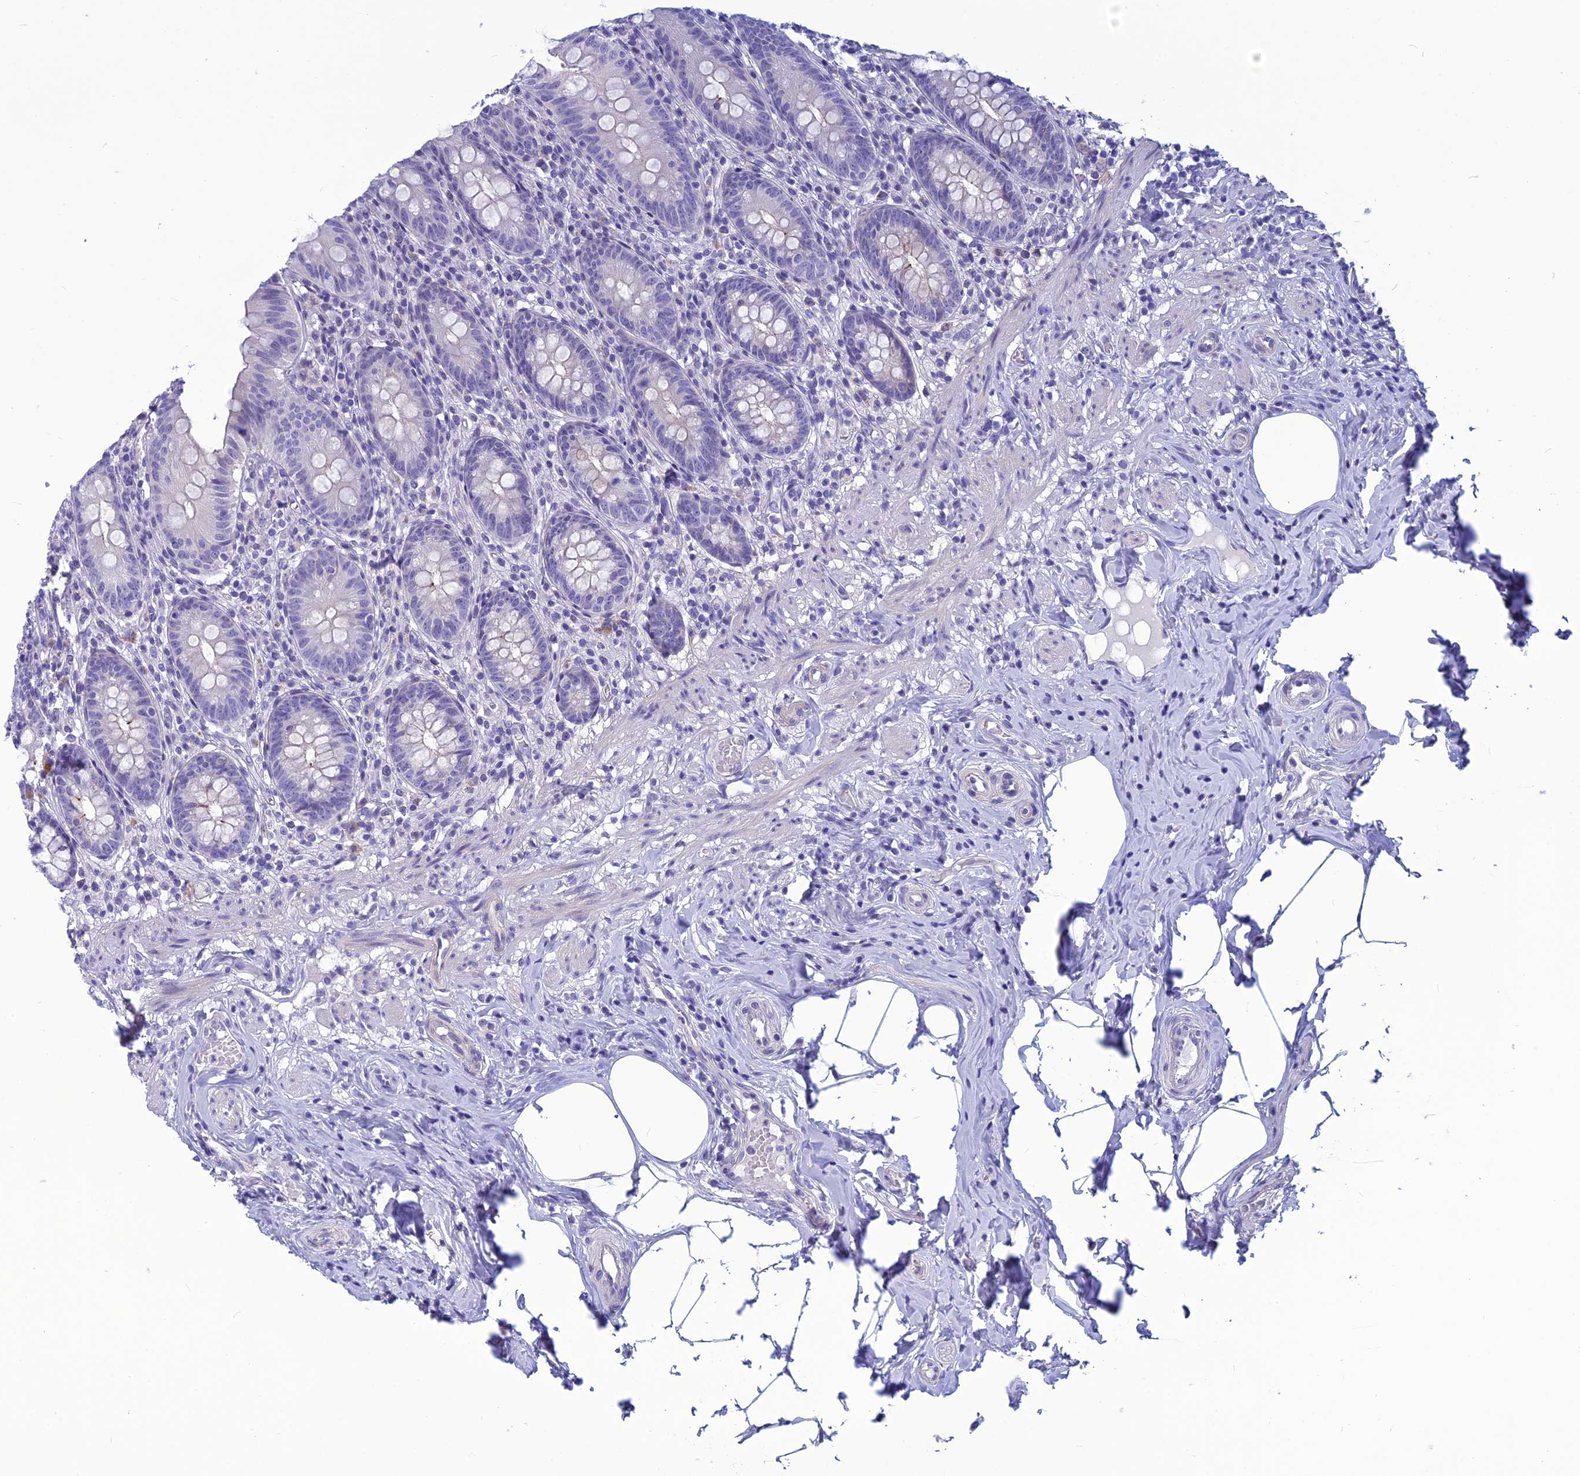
{"staining": {"intensity": "negative", "quantity": "none", "location": "none"}, "tissue": "appendix", "cell_type": "Glandular cells", "image_type": "normal", "snomed": [{"axis": "morphology", "description": "Normal tissue, NOS"}, {"axis": "topography", "description": "Appendix"}], "caption": "This image is of normal appendix stained with immunohistochemistry (IHC) to label a protein in brown with the nuclei are counter-stained blue. There is no expression in glandular cells.", "gene": "BBS2", "patient": {"sex": "male", "age": 55}}